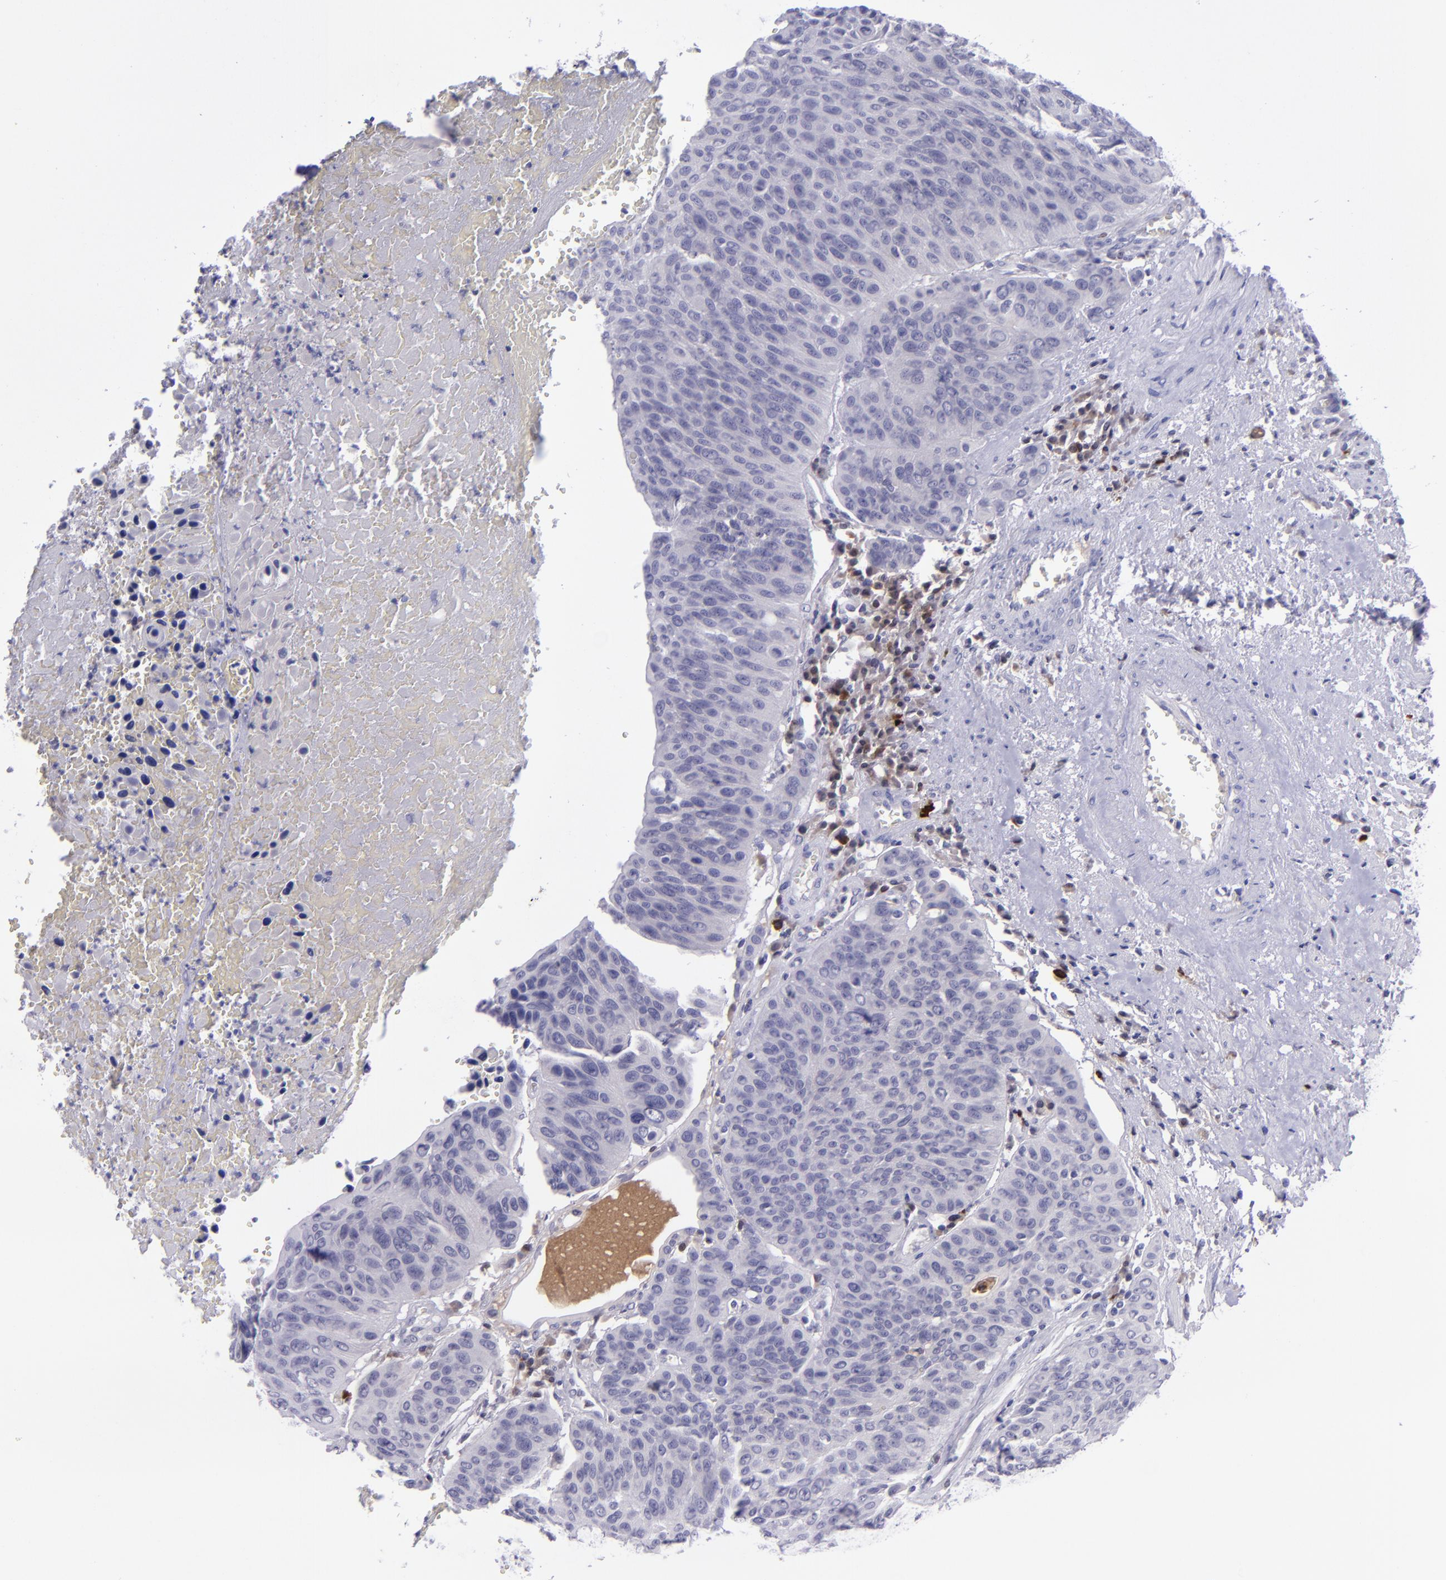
{"staining": {"intensity": "negative", "quantity": "none", "location": "none"}, "tissue": "urothelial cancer", "cell_type": "Tumor cells", "image_type": "cancer", "snomed": [{"axis": "morphology", "description": "Urothelial carcinoma, High grade"}, {"axis": "topography", "description": "Urinary bladder"}], "caption": "Micrograph shows no protein expression in tumor cells of high-grade urothelial carcinoma tissue.", "gene": "POU2F2", "patient": {"sex": "male", "age": 66}}